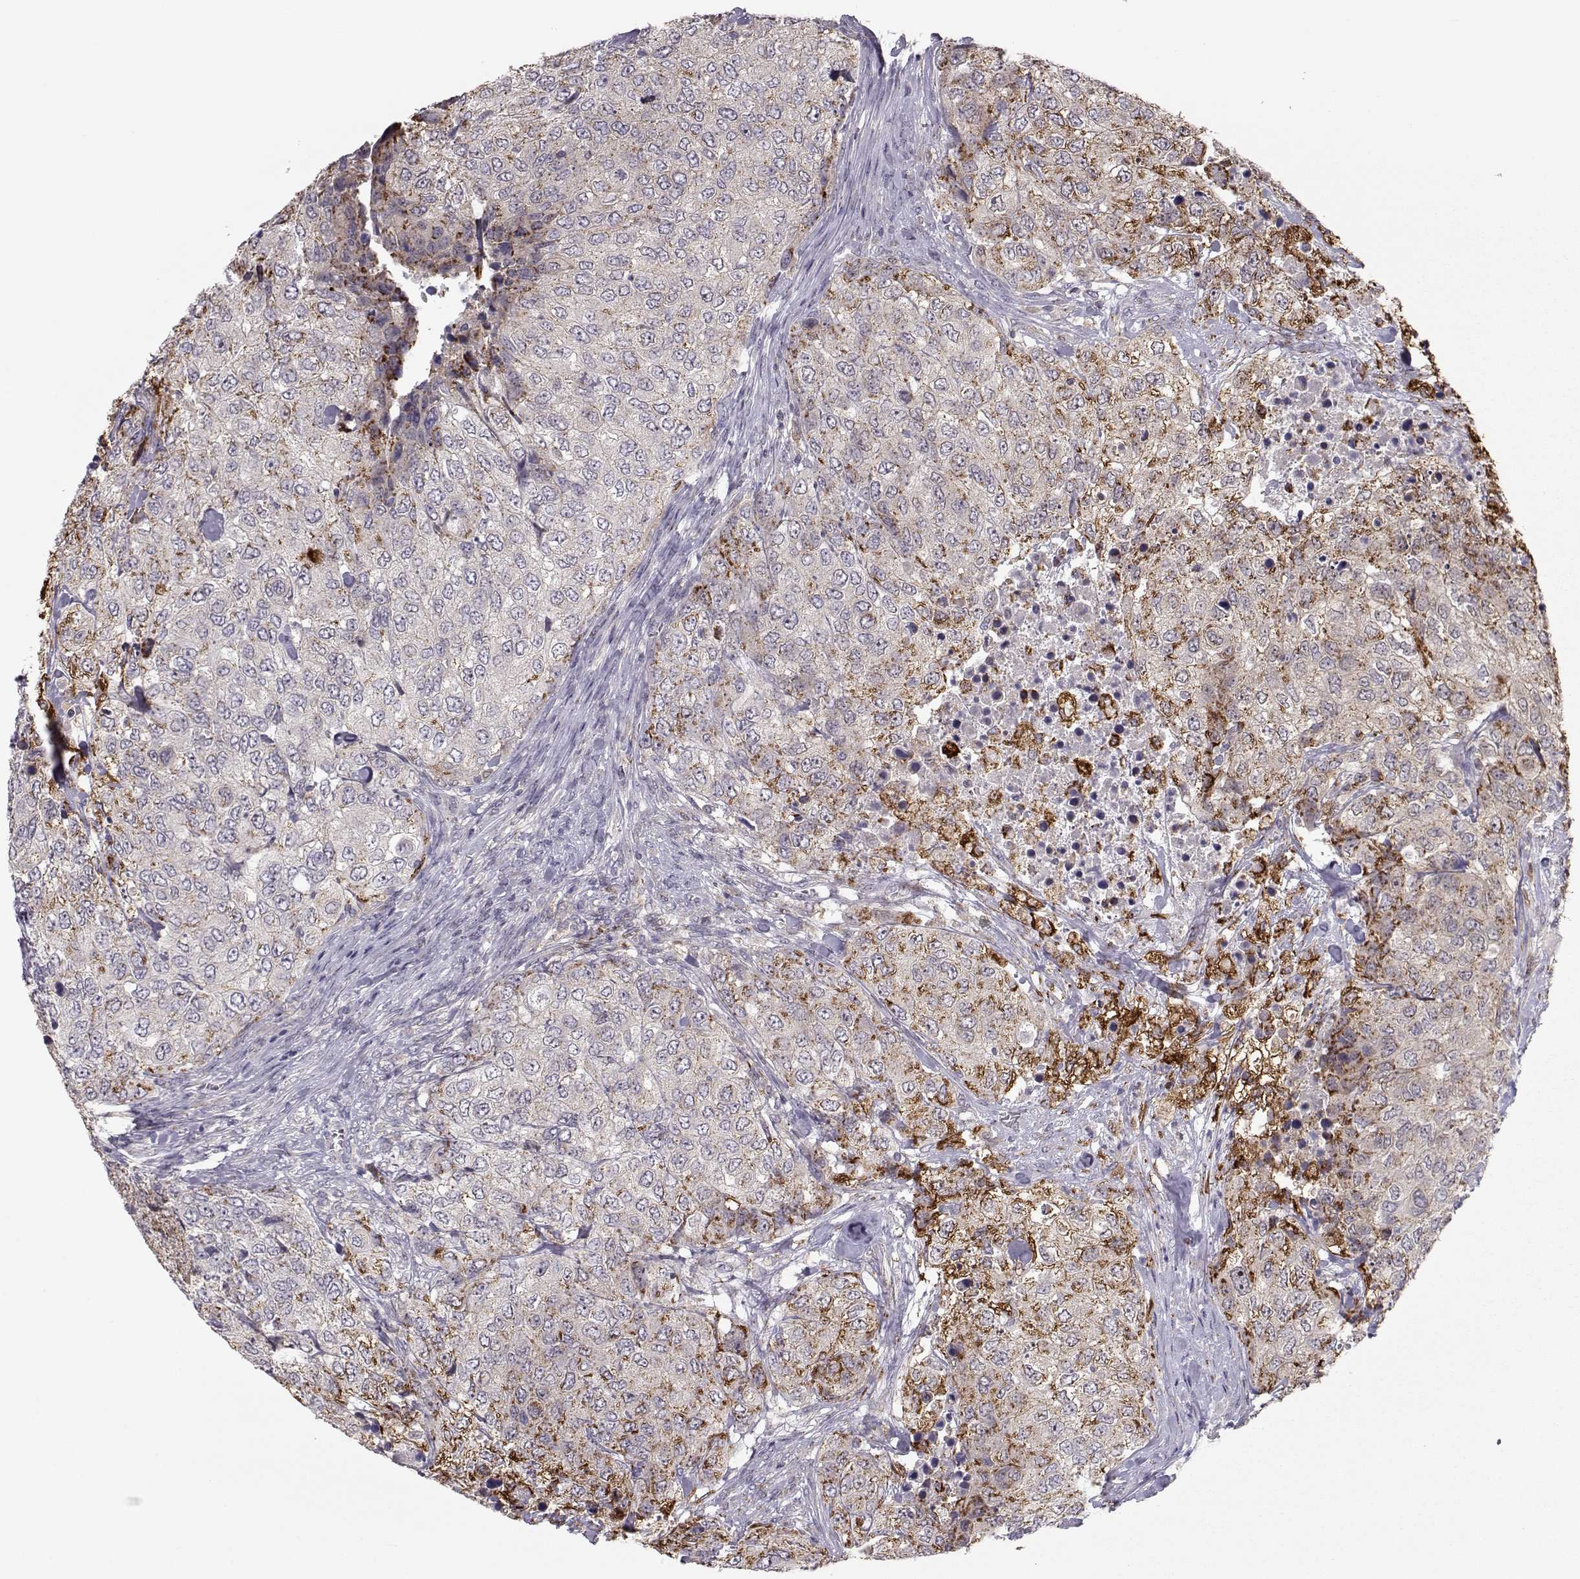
{"staining": {"intensity": "strong", "quantity": "25%-75%", "location": "cytoplasmic/membranous"}, "tissue": "urothelial cancer", "cell_type": "Tumor cells", "image_type": "cancer", "snomed": [{"axis": "morphology", "description": "Urothelial carcinoma, High grade"}, {"axis": "topography", "description": "Urinary bladder"}], "caption": "Immunohistochemistry (IHC) of human urothelial carcinoma (high-grade) displays high levels of strong cytoplasmic/membranous positivity in about 25%-75% of tumor cells.", "gene": "NPVF", "patient": {"sex": "female", "age": 78}}